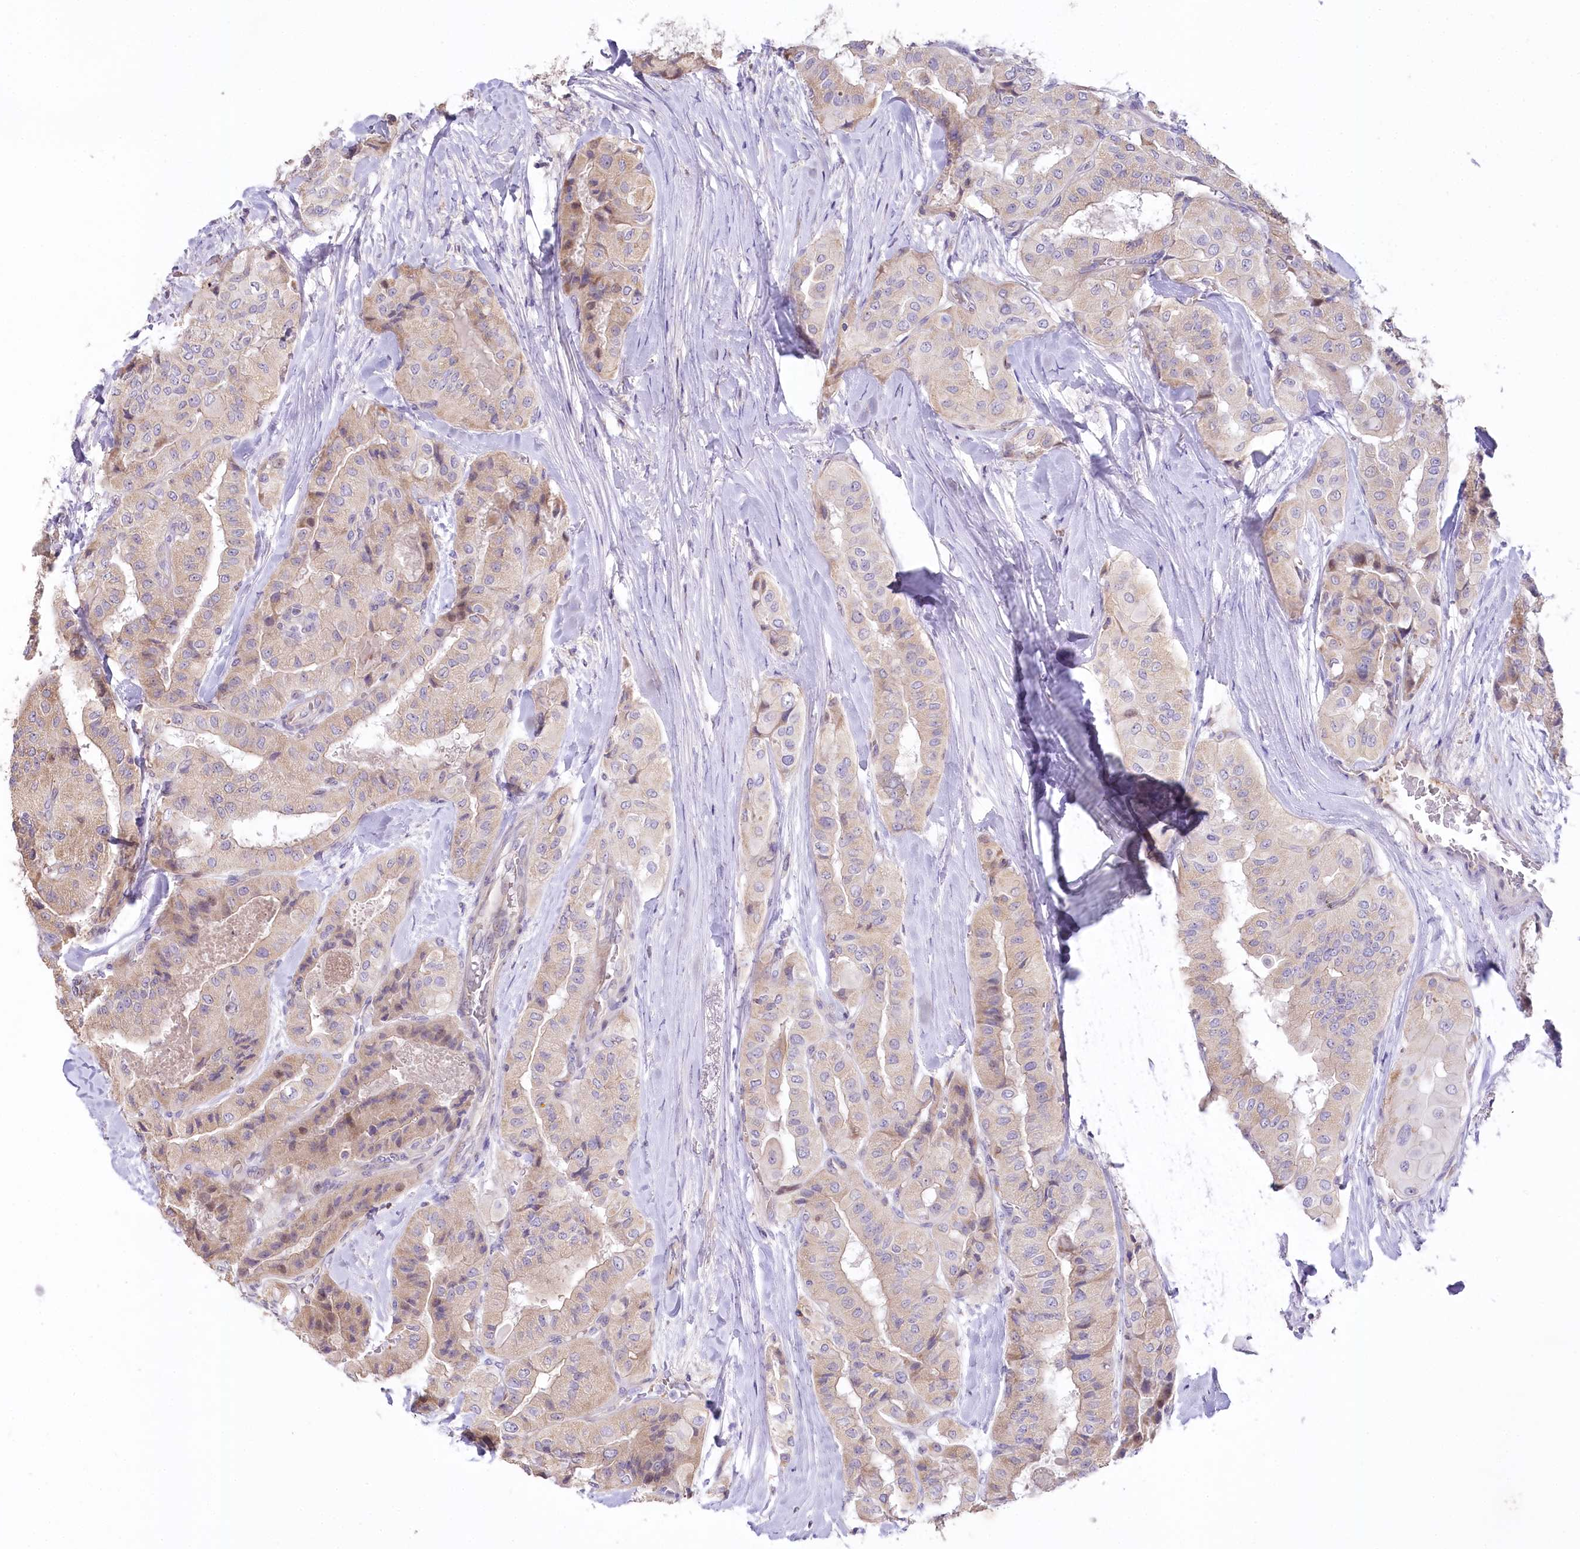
{"staining": {"intensity": "weak", "quantity": ">75%", "location": "cytoplasmic/membranous"}, "tissue": "thyroid cancer", "cell_type": "Tumor cells", "image_type": "cancer", "snomed": [{"axis": "morphology", "description": "Papillary adenocarcinoma, NOS"}, {"axis": "topography", "description": "Thyroid gland"}], "caption": "IHC staining of thyroid papillary adenocarcinoma, which reveals low levels of weak cytoplasmic/membranous expression in approximately >75% of tumor cells indicating weak cytoplasmic/membranous protein expression. The staining was performed using DAB (brown) for protein detection and nuclei were counterstained in hematoxylin (blue).", "gene": "SLC6A11", "patient": {"sex": "female", "age": 59}}